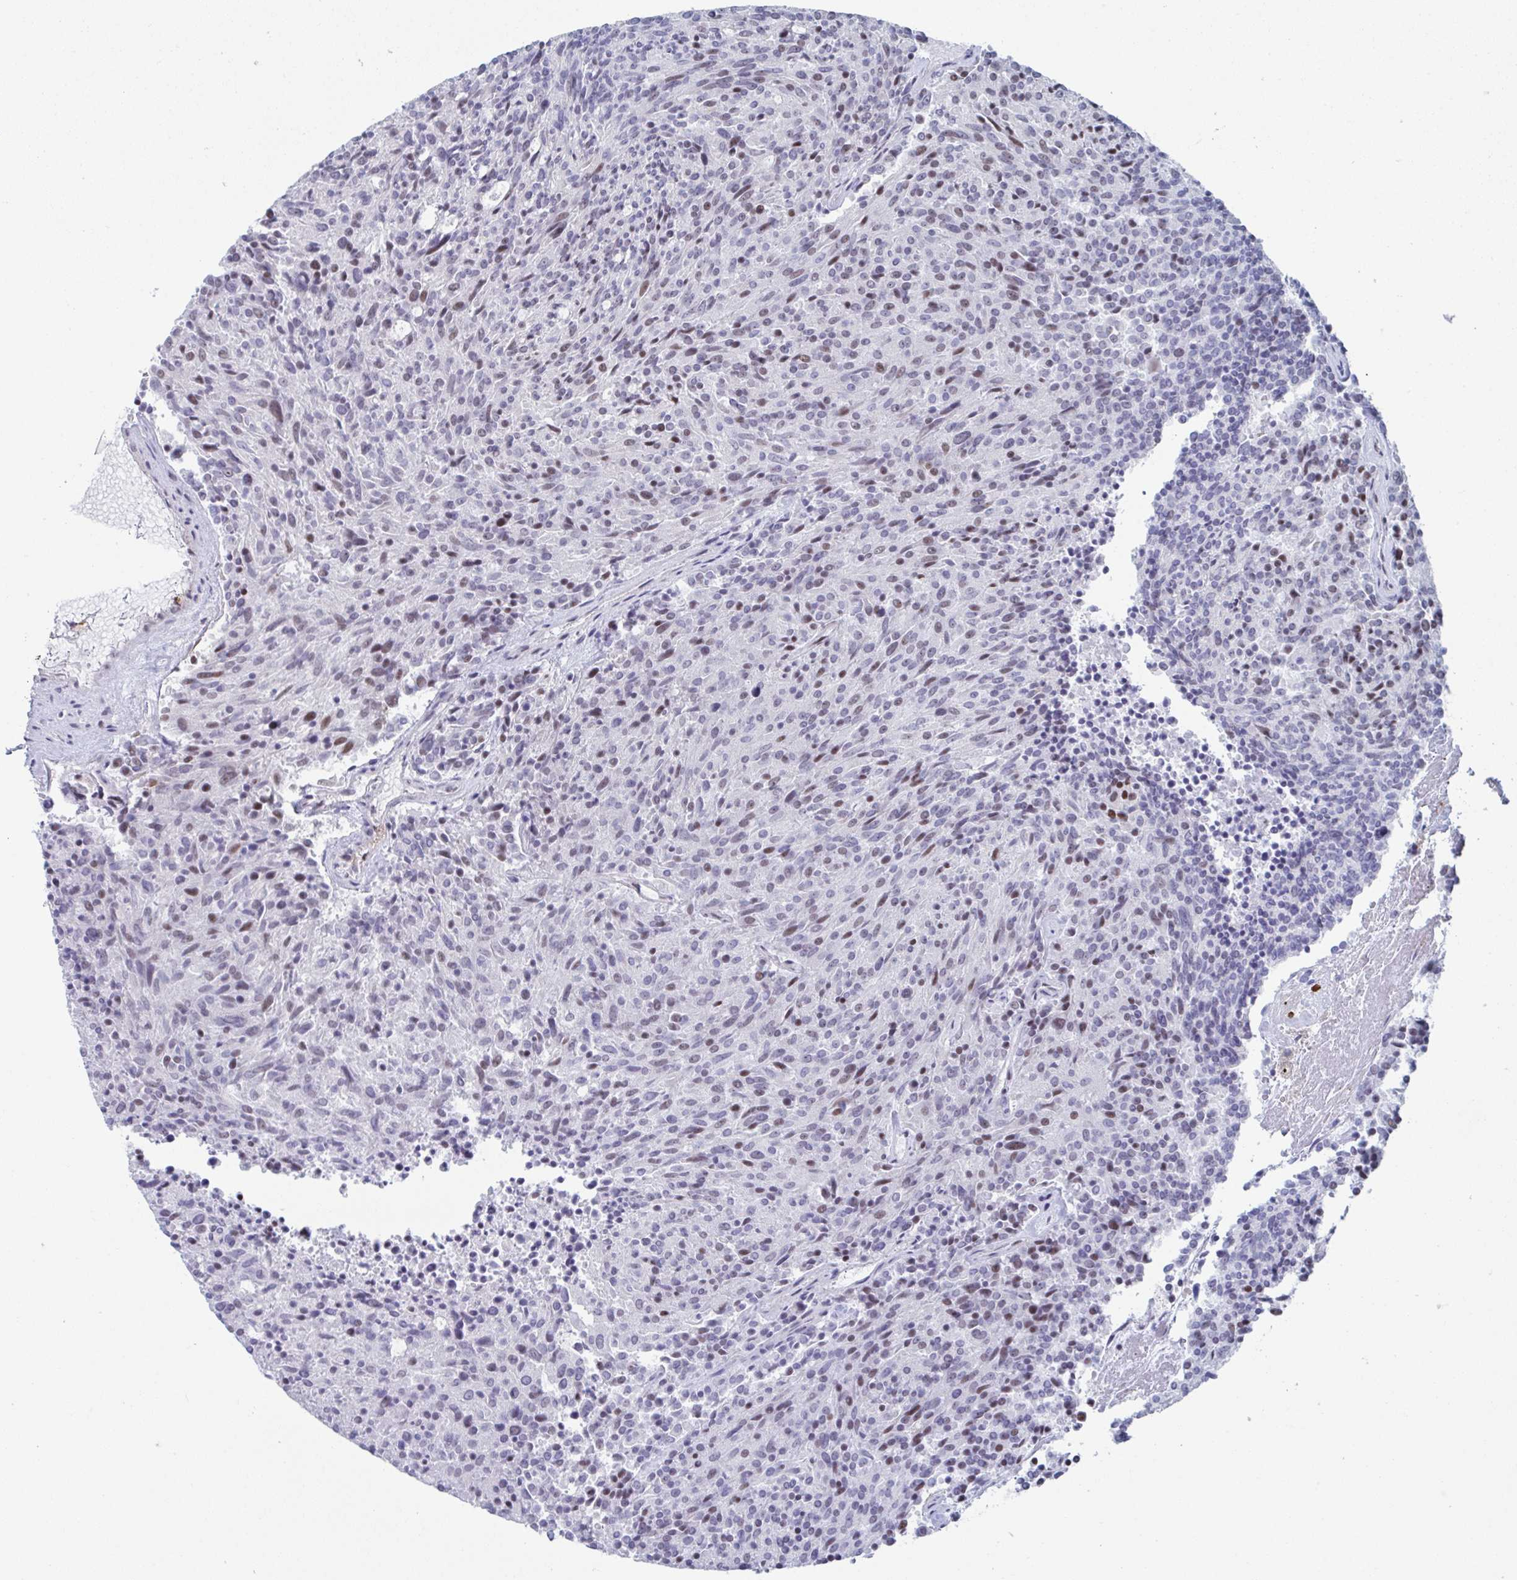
{"staining": {"intensity": "weak", "quantity": "<25%", "location": "nuclear"}, "tissue": "carcinoid", "cell_type": "Tumor cells", "image_type": "cancer", "snomed": [{"axis": "morphology", "description": "Carcinoid, malignant, NOS"}, {"axis": "topography", "description": "Pancreas"}], "caption": "Immunohistochemical staining of malignant carcinoid demonstrates no significant staining in tumor cells. The staining is performed using DAB (3,3'-diaminobenzidine) brown chromogen with nuclei counter-stained in using hematoxylin.", "gene": "CYP4F11", "patient": {"sex": "female", "age": 54}}